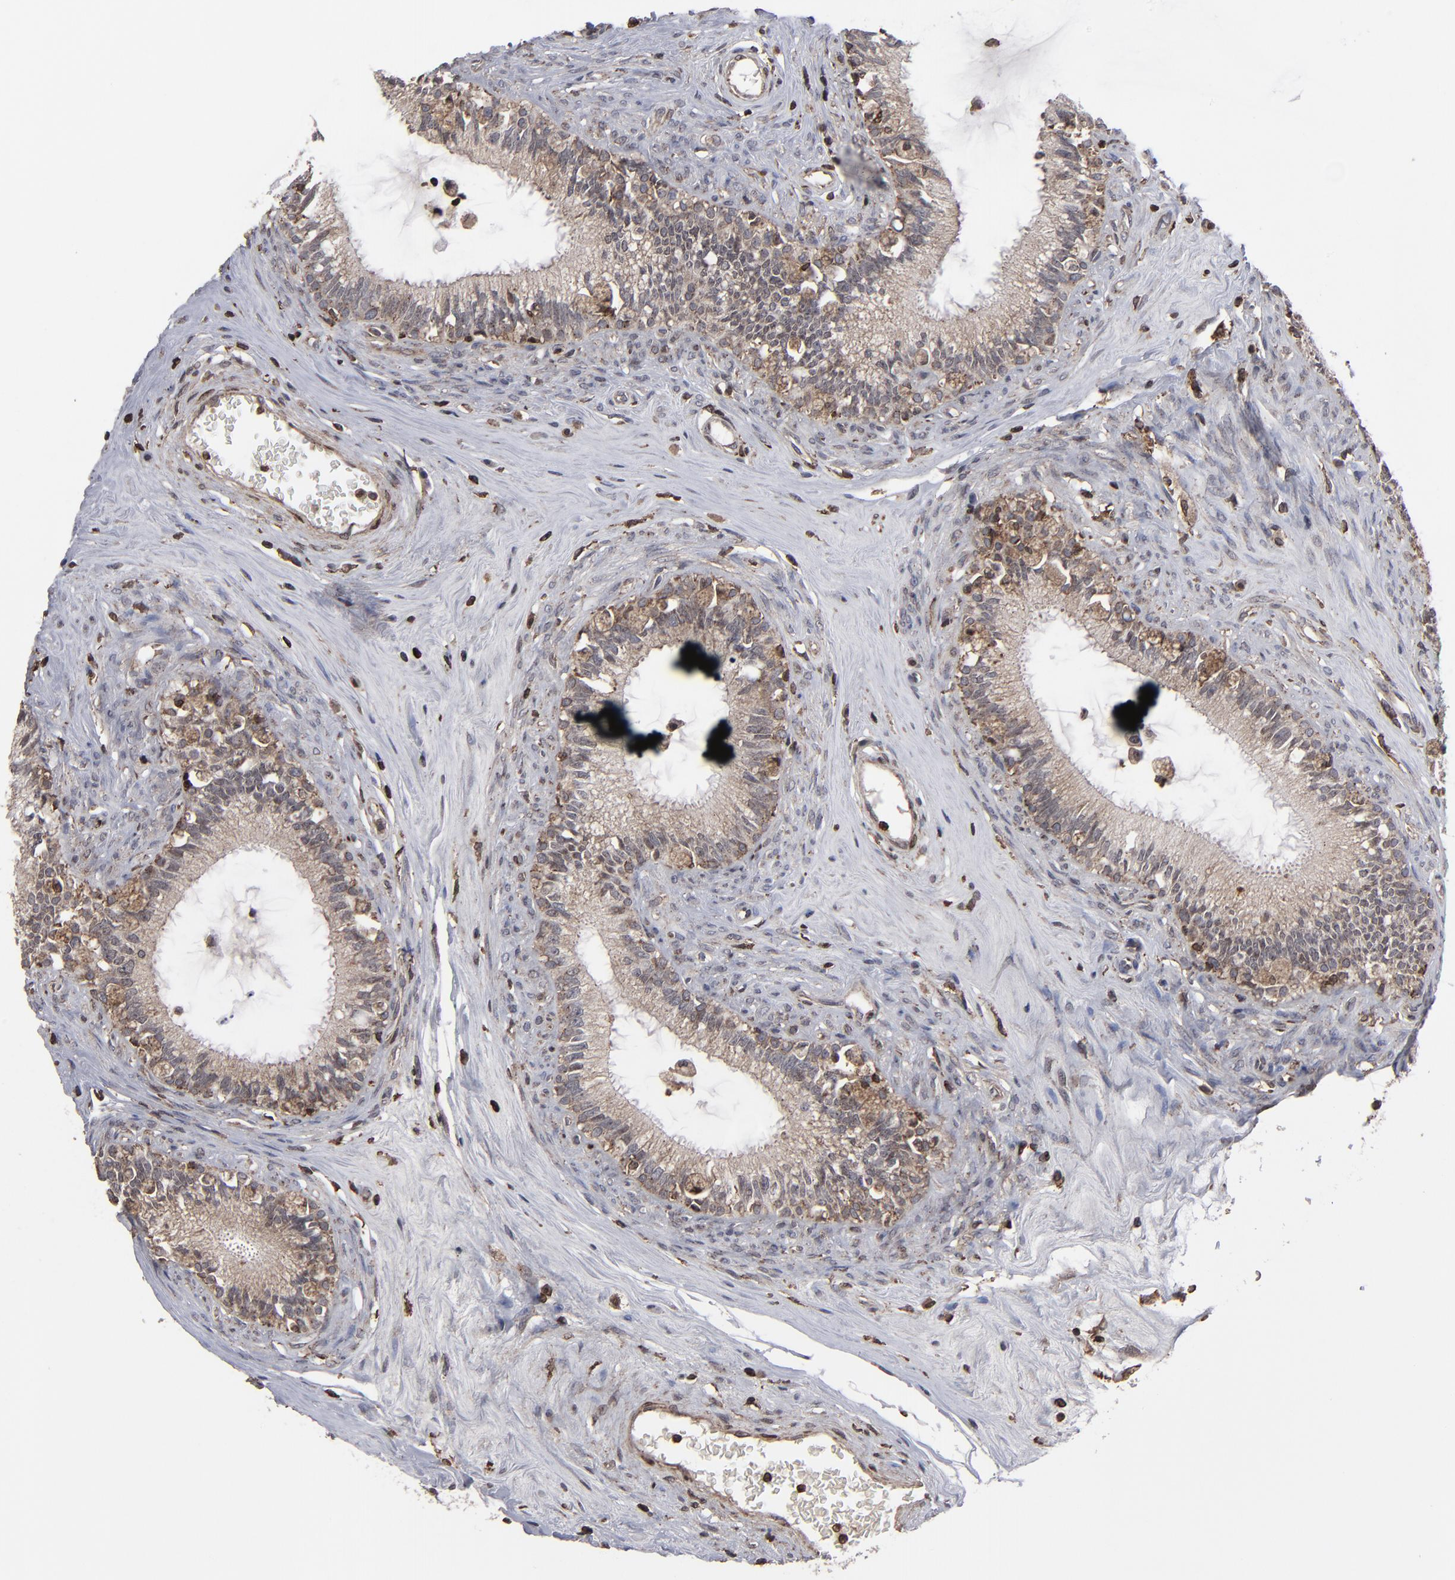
{"staining": {"intensity": "moderate", "quantity": ">75%", "location": "cytoplasmic/membranous"}, "tissue": "epididymis", "cell_type": "Glandular cells", "image_type": "normal", "snomed": [{"axis": "morphology", "description": "Normal tissue, NOS"}, {"axis": "morphology", "description": "Inflammation, NOS"}, {"axis": "topography", "description": "Epididymis"}], "caption": "About >75% of glandular cells in unremarkable human epididymis demonstrate moderate cytoplasmic/membranous protein staining as visualized by brown immunohistochemical staining.", "gene": "KIAA2026", "patient": {"sex": "male", "age": 84}}